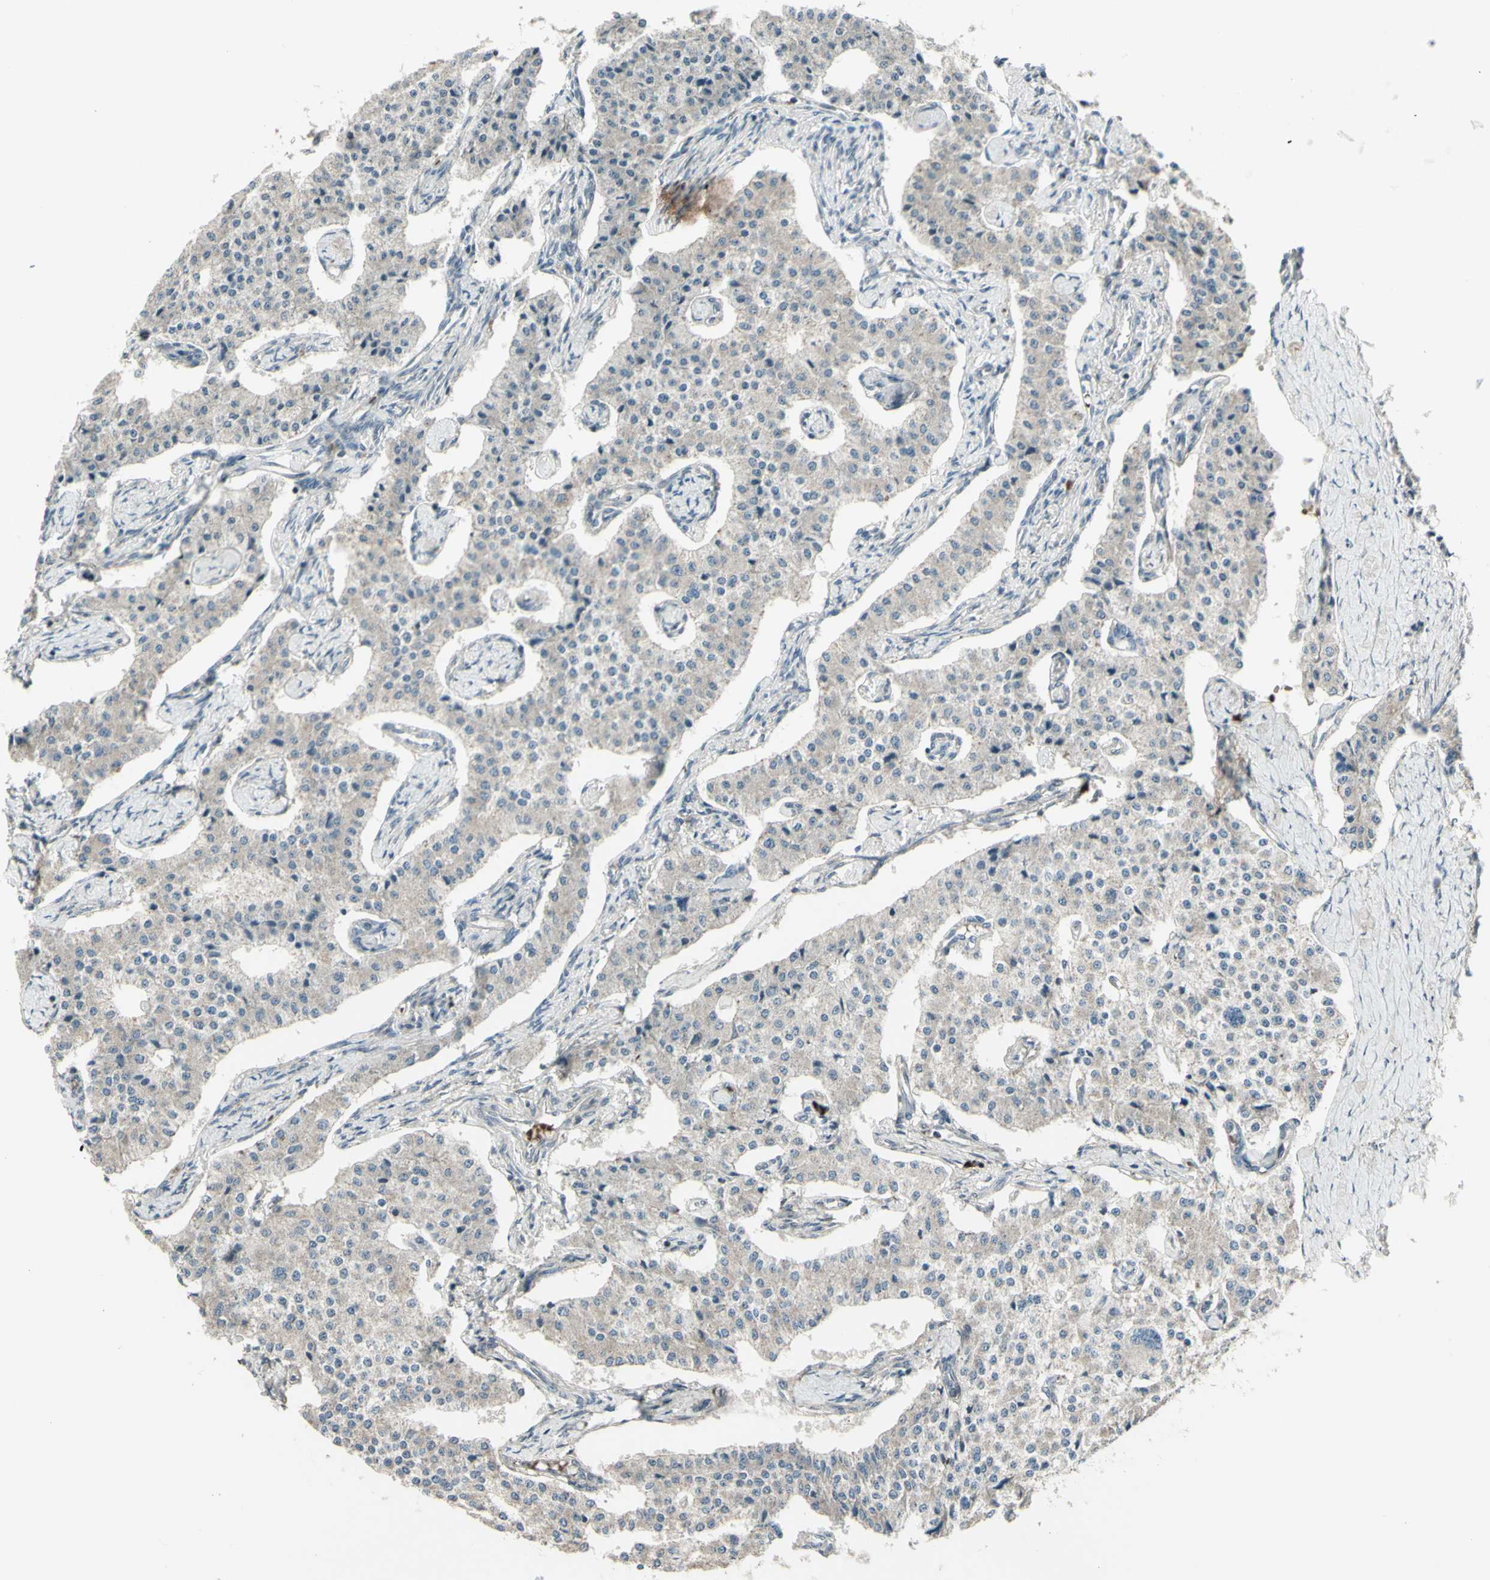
{"staining": {"intensity": "weak", "quantity": ">75%", "location": "cytoplasmic/membranous"}, "tissue": "carcinoid", "cell_type": "Tumor cells", "image_type": "cancer", "snomed": [{"axis": "morphology", "description": "Carcinoid, malignant, NOS"}, {"axis": "topography", "description": "Colon"}], "caption": "Human carcinoid stained for a protein (brown) exhibits weak cytoplasmic/membranous positive expression in about >75% of tumor cells.", "gene": "GRAMD1B", "patient": {"sex": "female", "age": 52}}